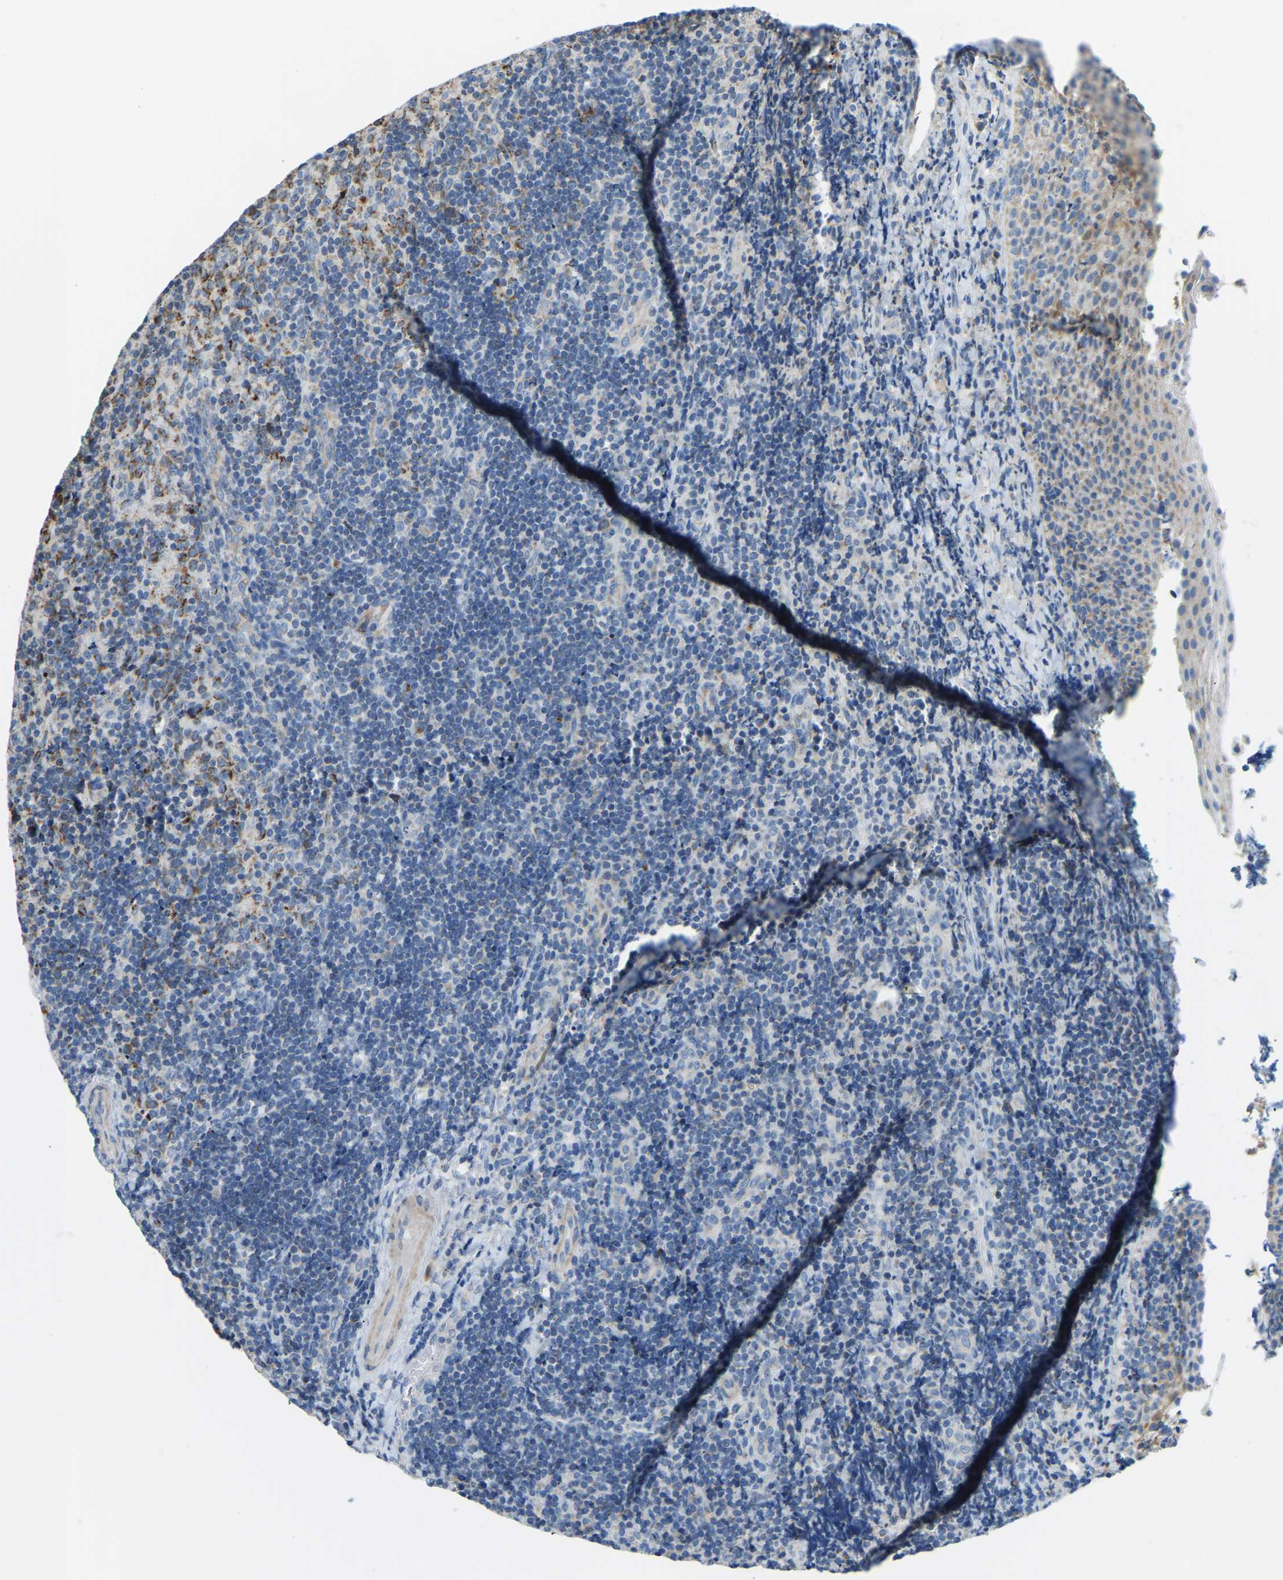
{"staining": {"intensity": "moderate", "quantity": "<25%", "location": "cytoplasmic/membranous"}, "tissue": "lymphoma", "cell_type": "Tumor cells", "image_type": "cancer", "snomed": [{"axis": "morphology", "description": "Malignant lymphoma, non-Hodgkin's type, High grade"}, {"axis": "topography", "description": "Tonsil"}], "caption": "Protein staining of lymphoma tissue demonstrates moderate cytoplasmic/membranous expression in about <25% of tumor cells.", "gene": "GDA", "patient": {"sex": "female", "age": 36}}